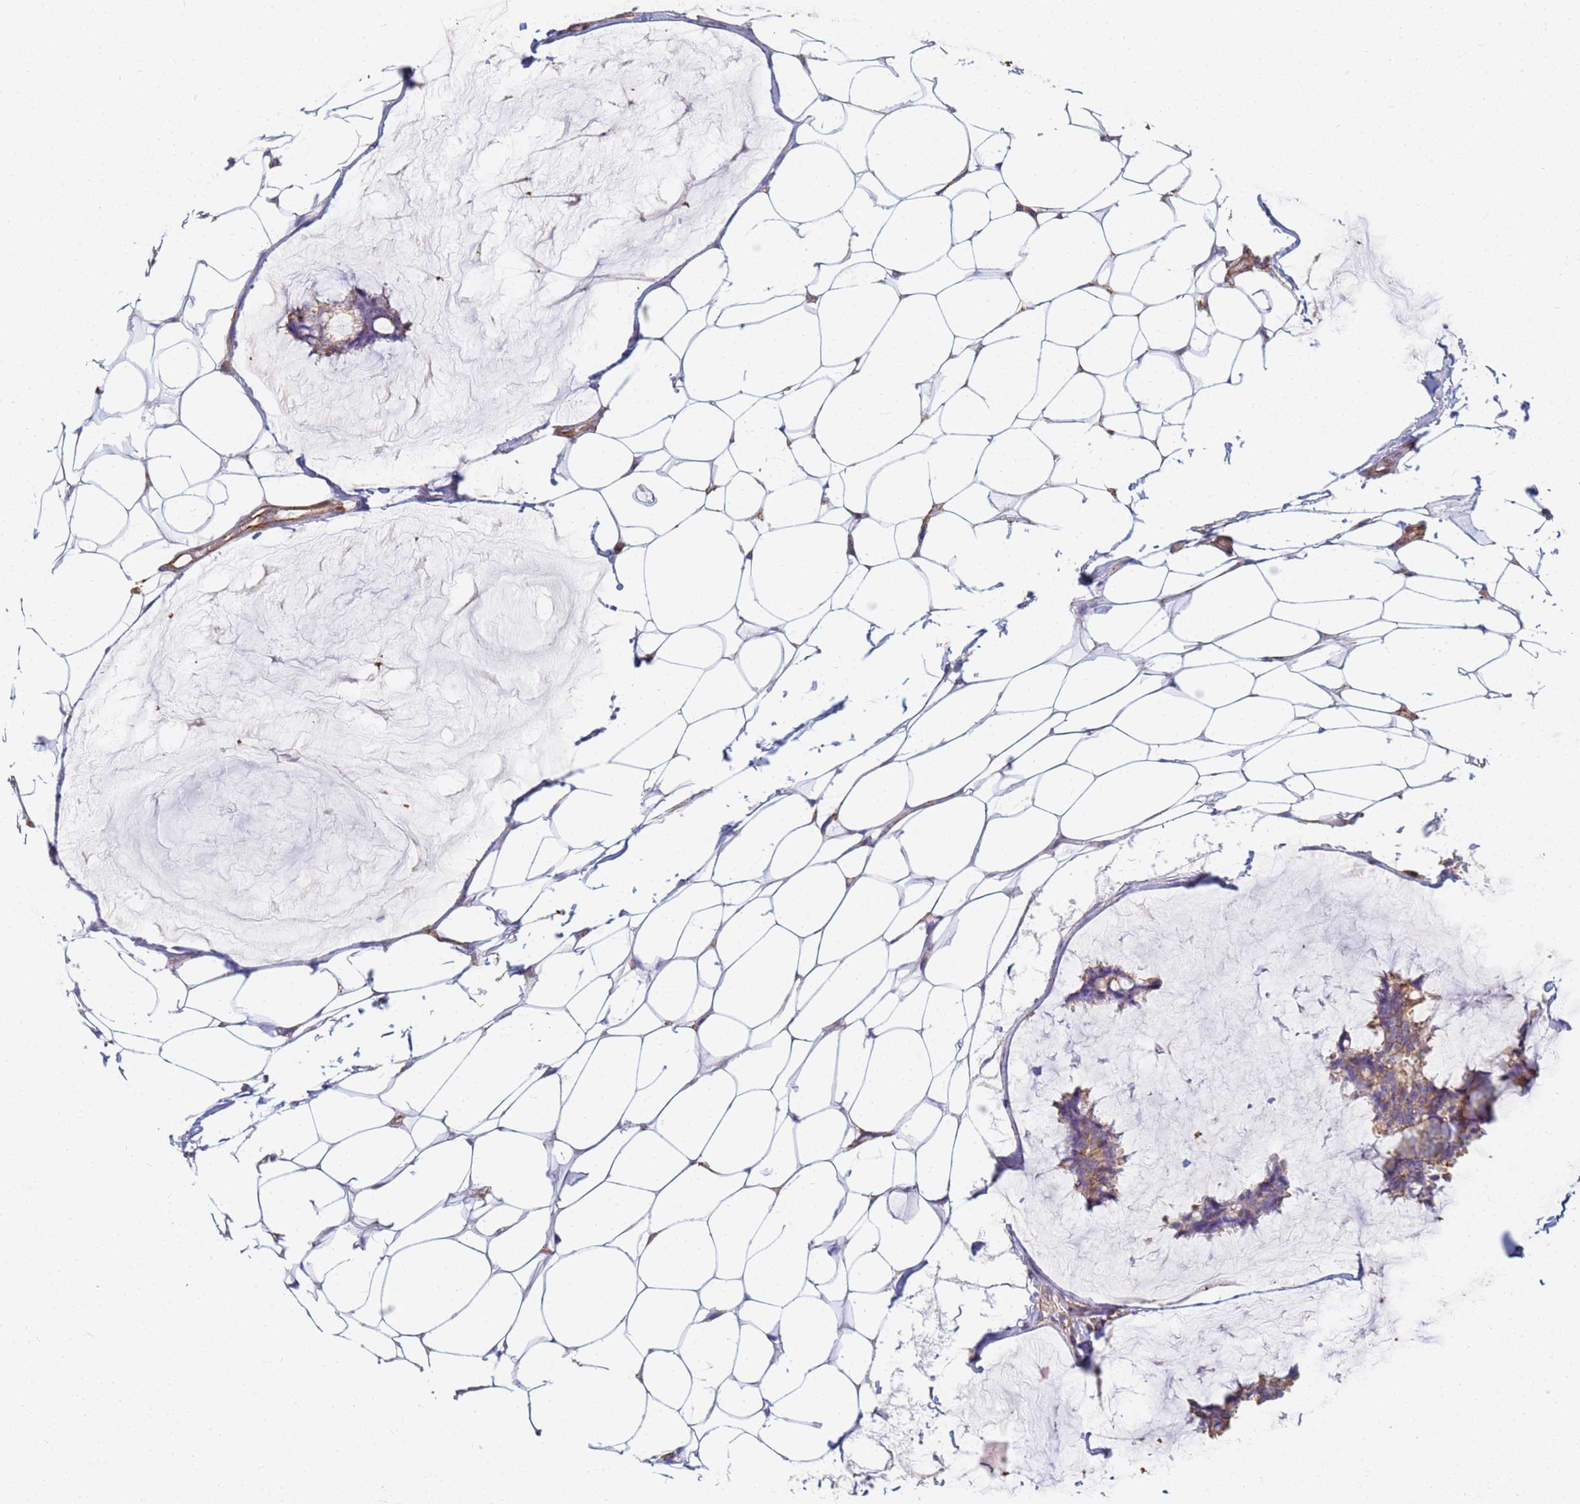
{"staining": {"intensity": "moderate", "quantity": ">75%", "location": "cytoplasmic/membranous"}, "tissue": "breast cancer", "cell_type": "Tumor cells", "image_type": "cancer", "snomed": [{"axis": "morphology", "description": "Duct carcinoma"}, {"axis": "topography", "description": "Breast"}], "caption": "Tumor cells demonstrate medium levels of moderate cytoplasmic/membranous positivity in about >75% of cells in human invasive ductal carcinoma (breast).", "gene": "TPM1", "patient": {"sex": "female", "age": 93}}